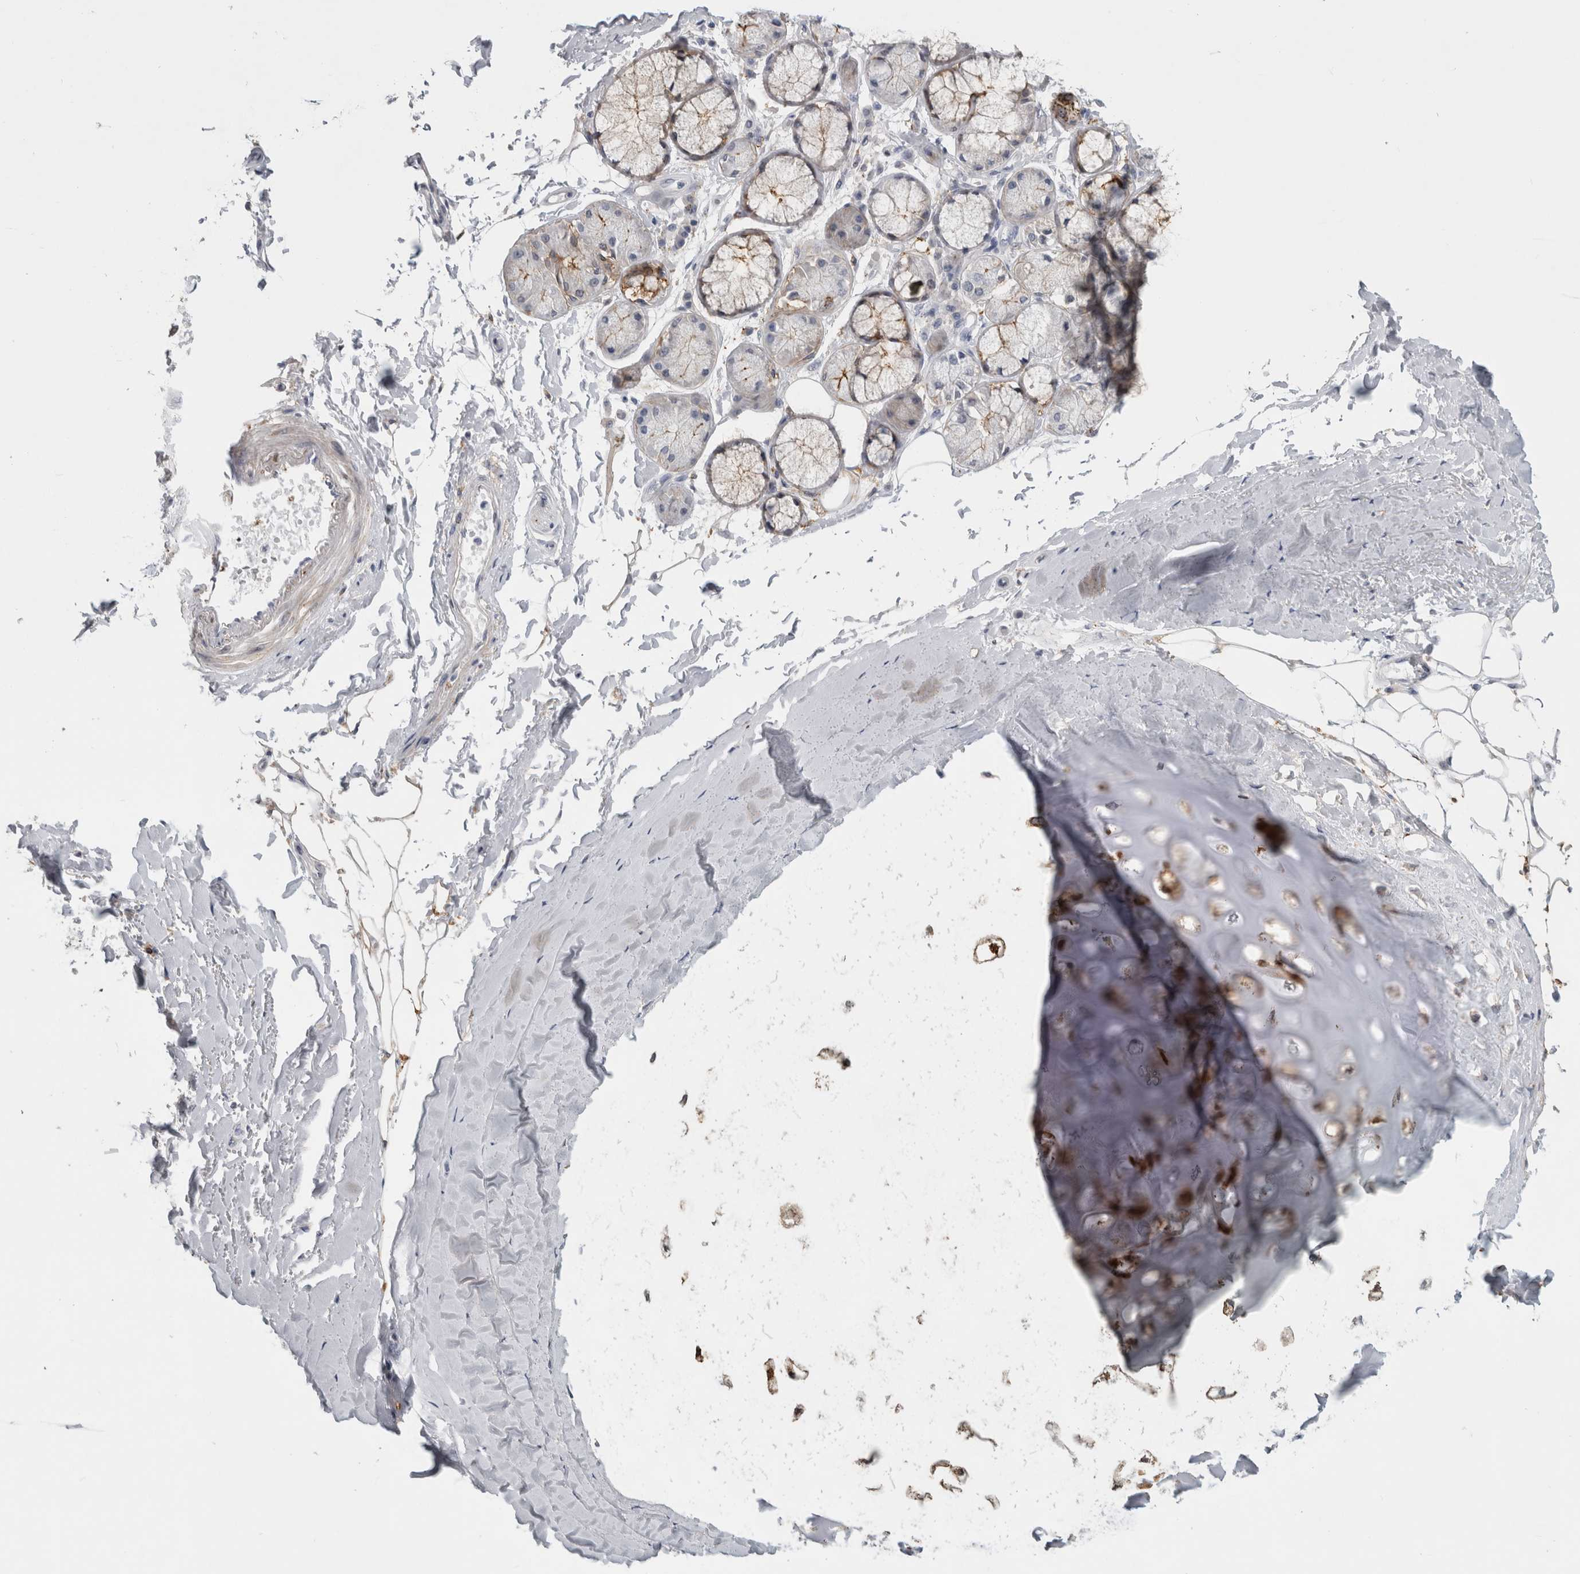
{"staining": {"intensity": "negative", "quantity": "none", "location": "none"}, "tissue": "adipose tissue", "cell_type": "Adipocytes", "image_type": "normal", "snomed": [{"axis": "morphology", "description": "Normal tissue, NOS"}, {"axis": "topography", "description": "Bronchus"}], "caption": "IHC of benign human adipose tissue shows no positivity in adipocytes. (IHC, brightfield microscopy, high magnification).", "gene": "DNAJC24", "patient": {"sex": "male", "age": 66}}